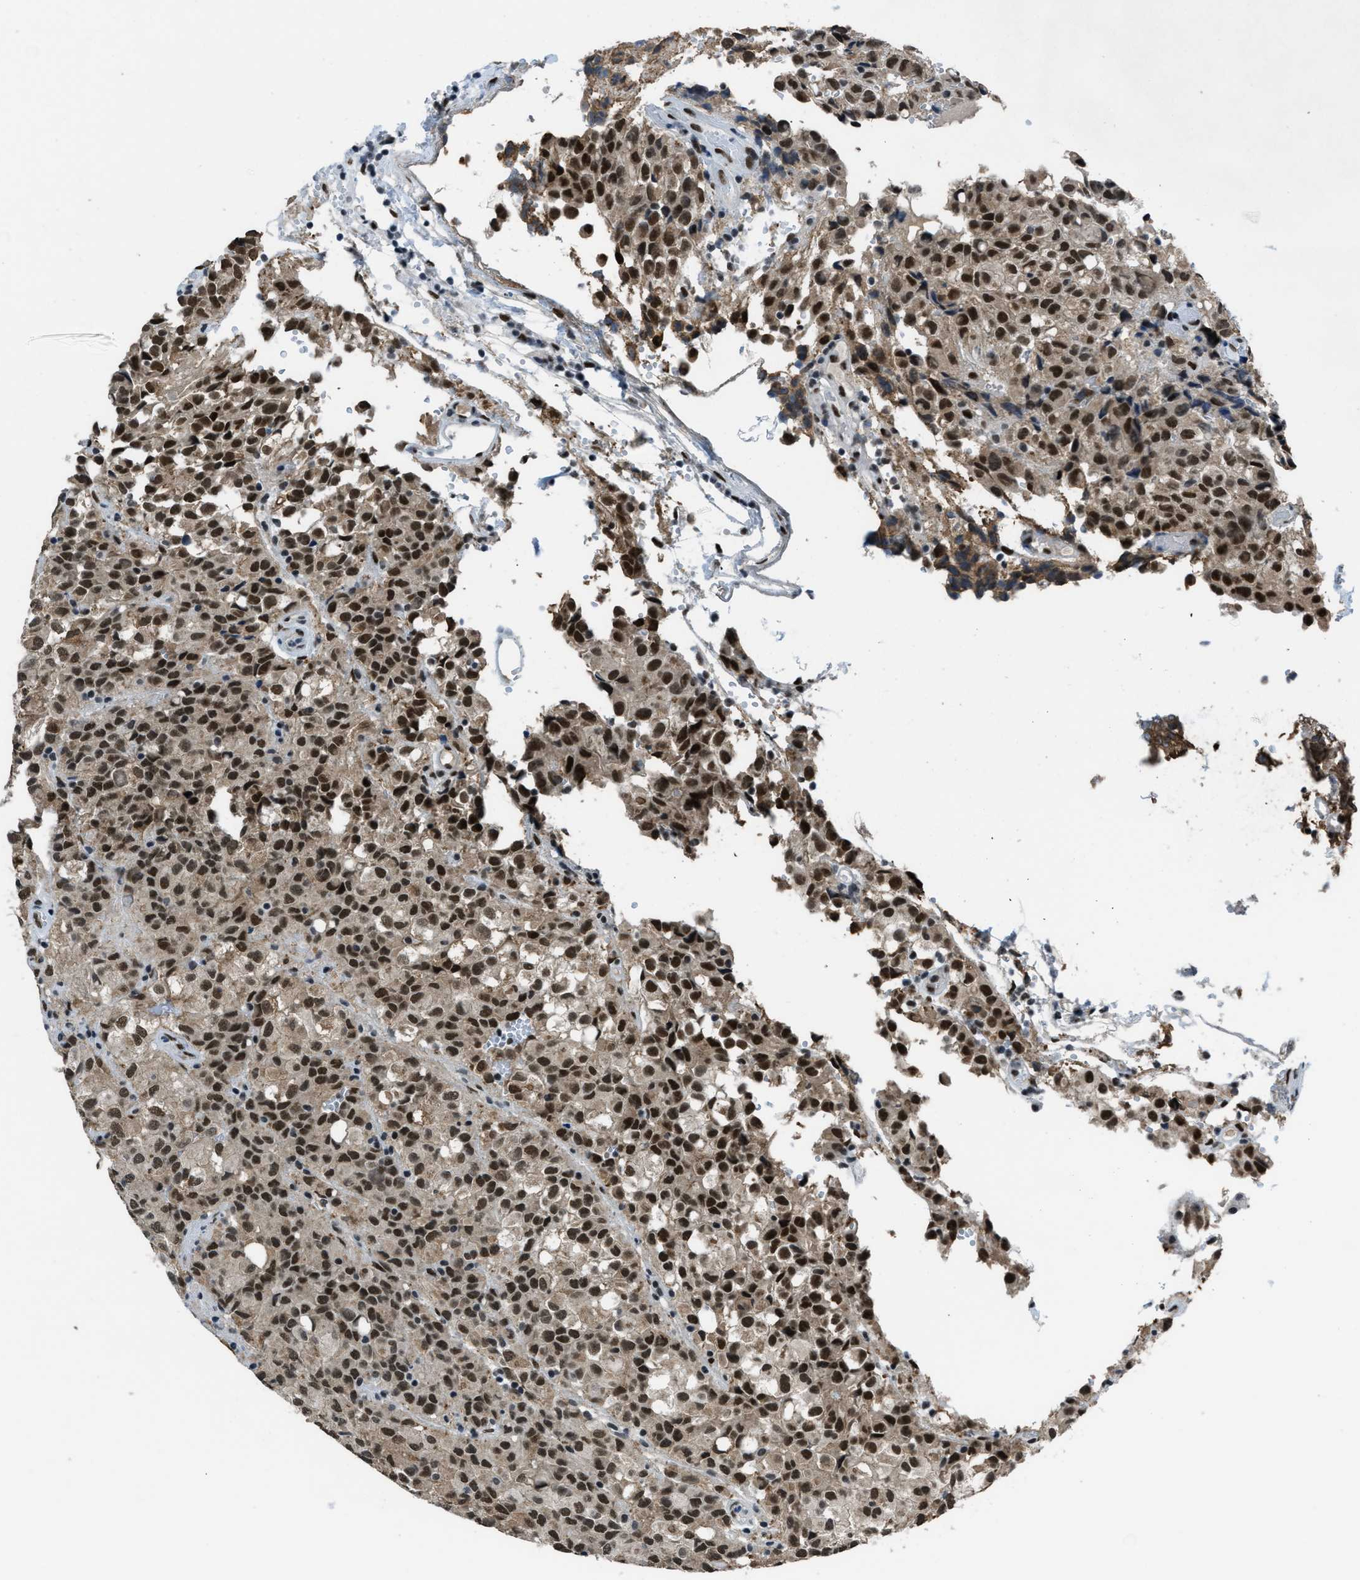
{"staining": {"intensity": "strong", "quantity": ">75%", "location": "nuclear"}, "tissue": "glioma", "cell_type": "Tumor cells", "image_type": "cancer", "snomed": [{"axis": "morphology", "description": "Glioma, malignant, High grade"}, {"axis": "topography", "description": "Brain"}], "caption": "Malignant glioma (high-grade) stained for a protein (brown) shows strong nuclear positive expression in about >75% of tumor cells.", "gene": "GATAD2B", "patient": {"sex": "male", "age": 32}}